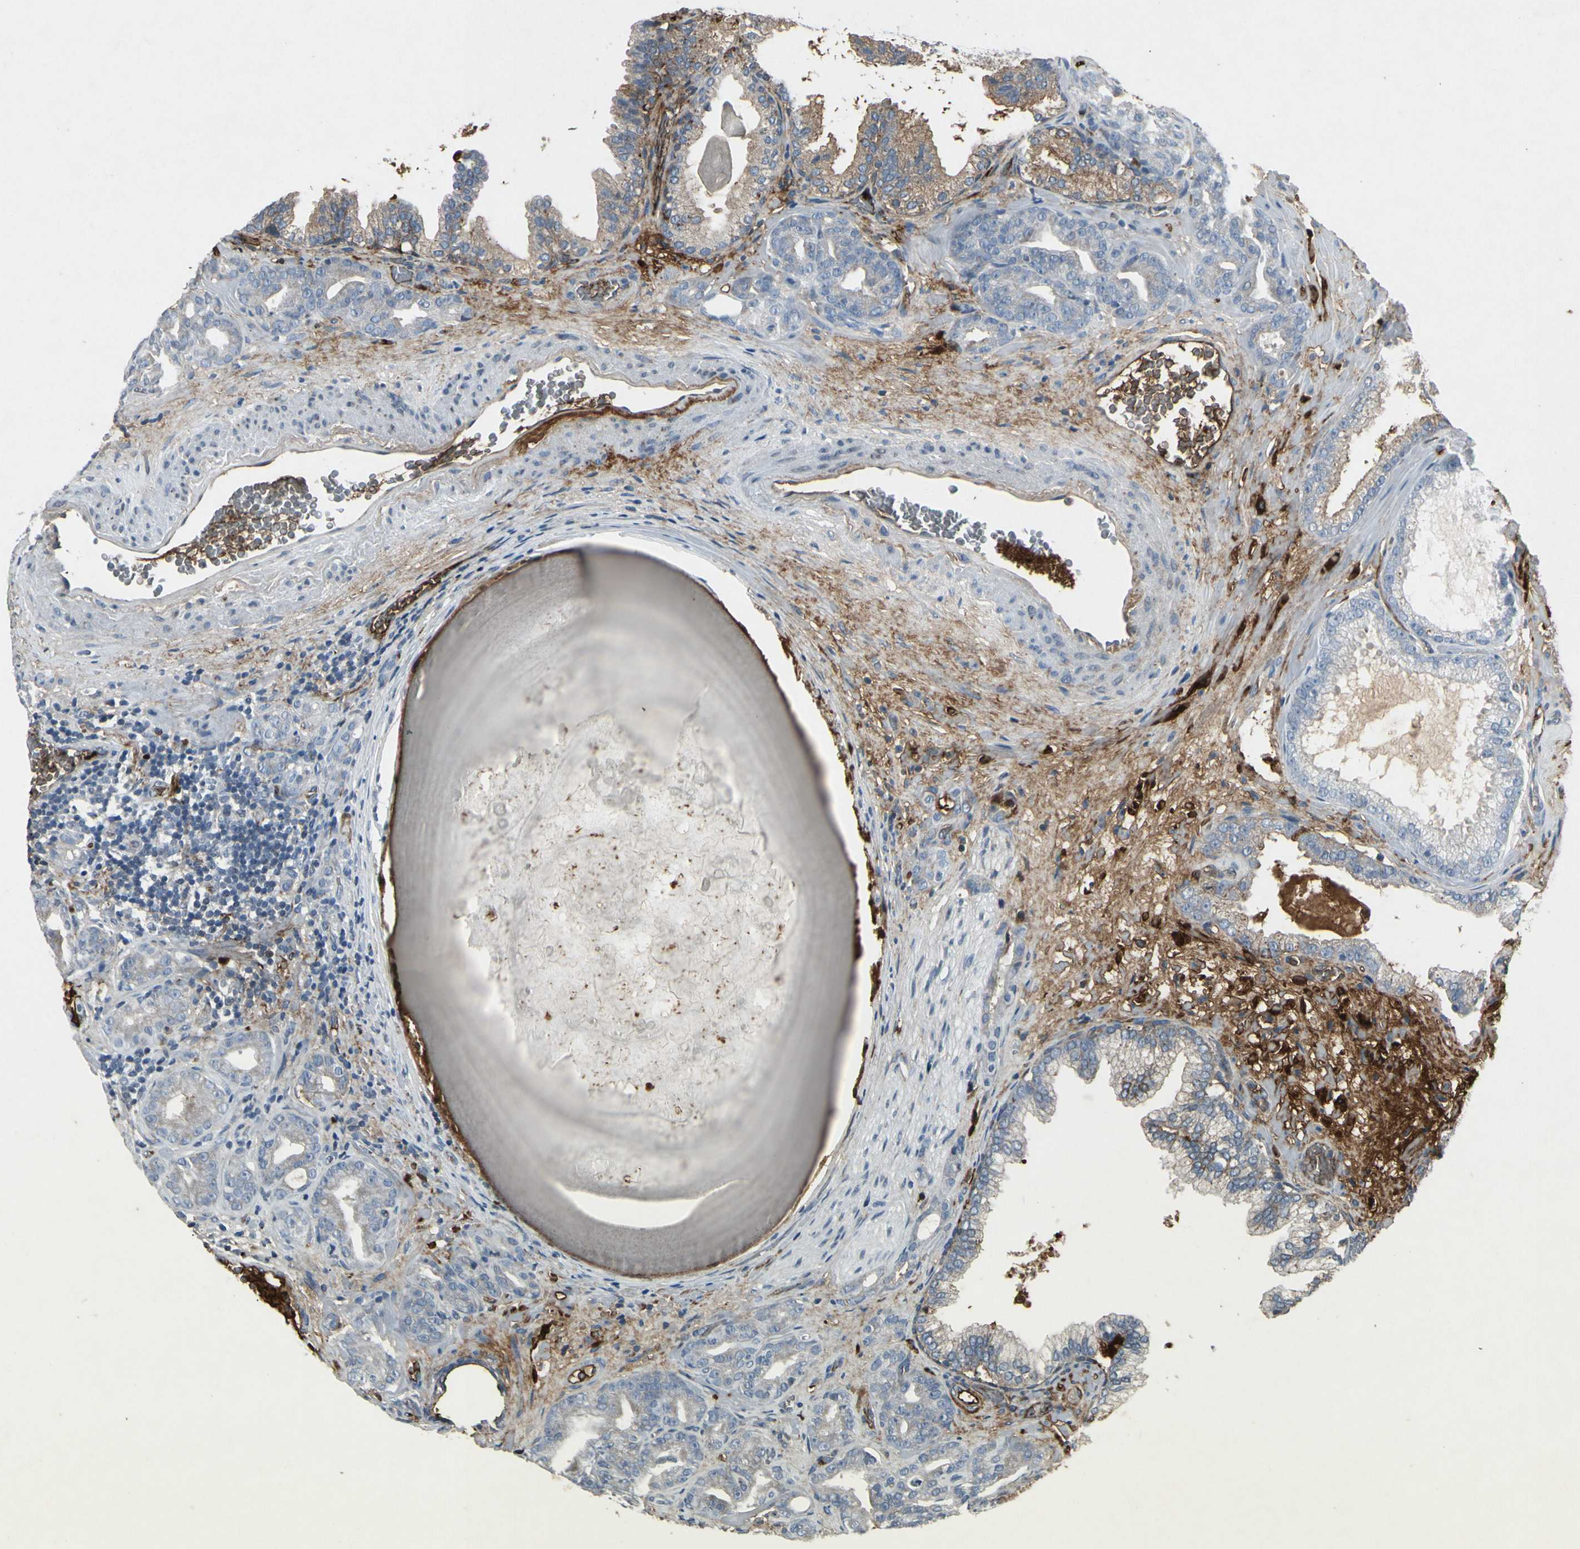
{"staining": {"intensity": "moderate", "quantity": "<25%", "location": "cytoplasmic/membranous"}, "tissue": "prostate cancer", "cell_type": "Tumor cells", "image_type": "cancer", "snomed": [{"axis": "morphology", "description": "Adenocarcinoma, Low grade"}, {"axis": "topography", "description": "Prostate"}], "caption": "IHC staining of adenocarcinoma (low-grade) (prostate), which shows low levels of moderate cytoplasmic/membranous staining in approximately <25% of tumor cells indicating moderate cytoplasmic/membranous protein positivity. The staining was performed using DAB (3,3'-diaminobenzidine) (brown) for protein detection and nuclei were counterstained in hematoxylin (blue).", "gene": "IGHM", "patient": {"sex": "male", "age": 63}}